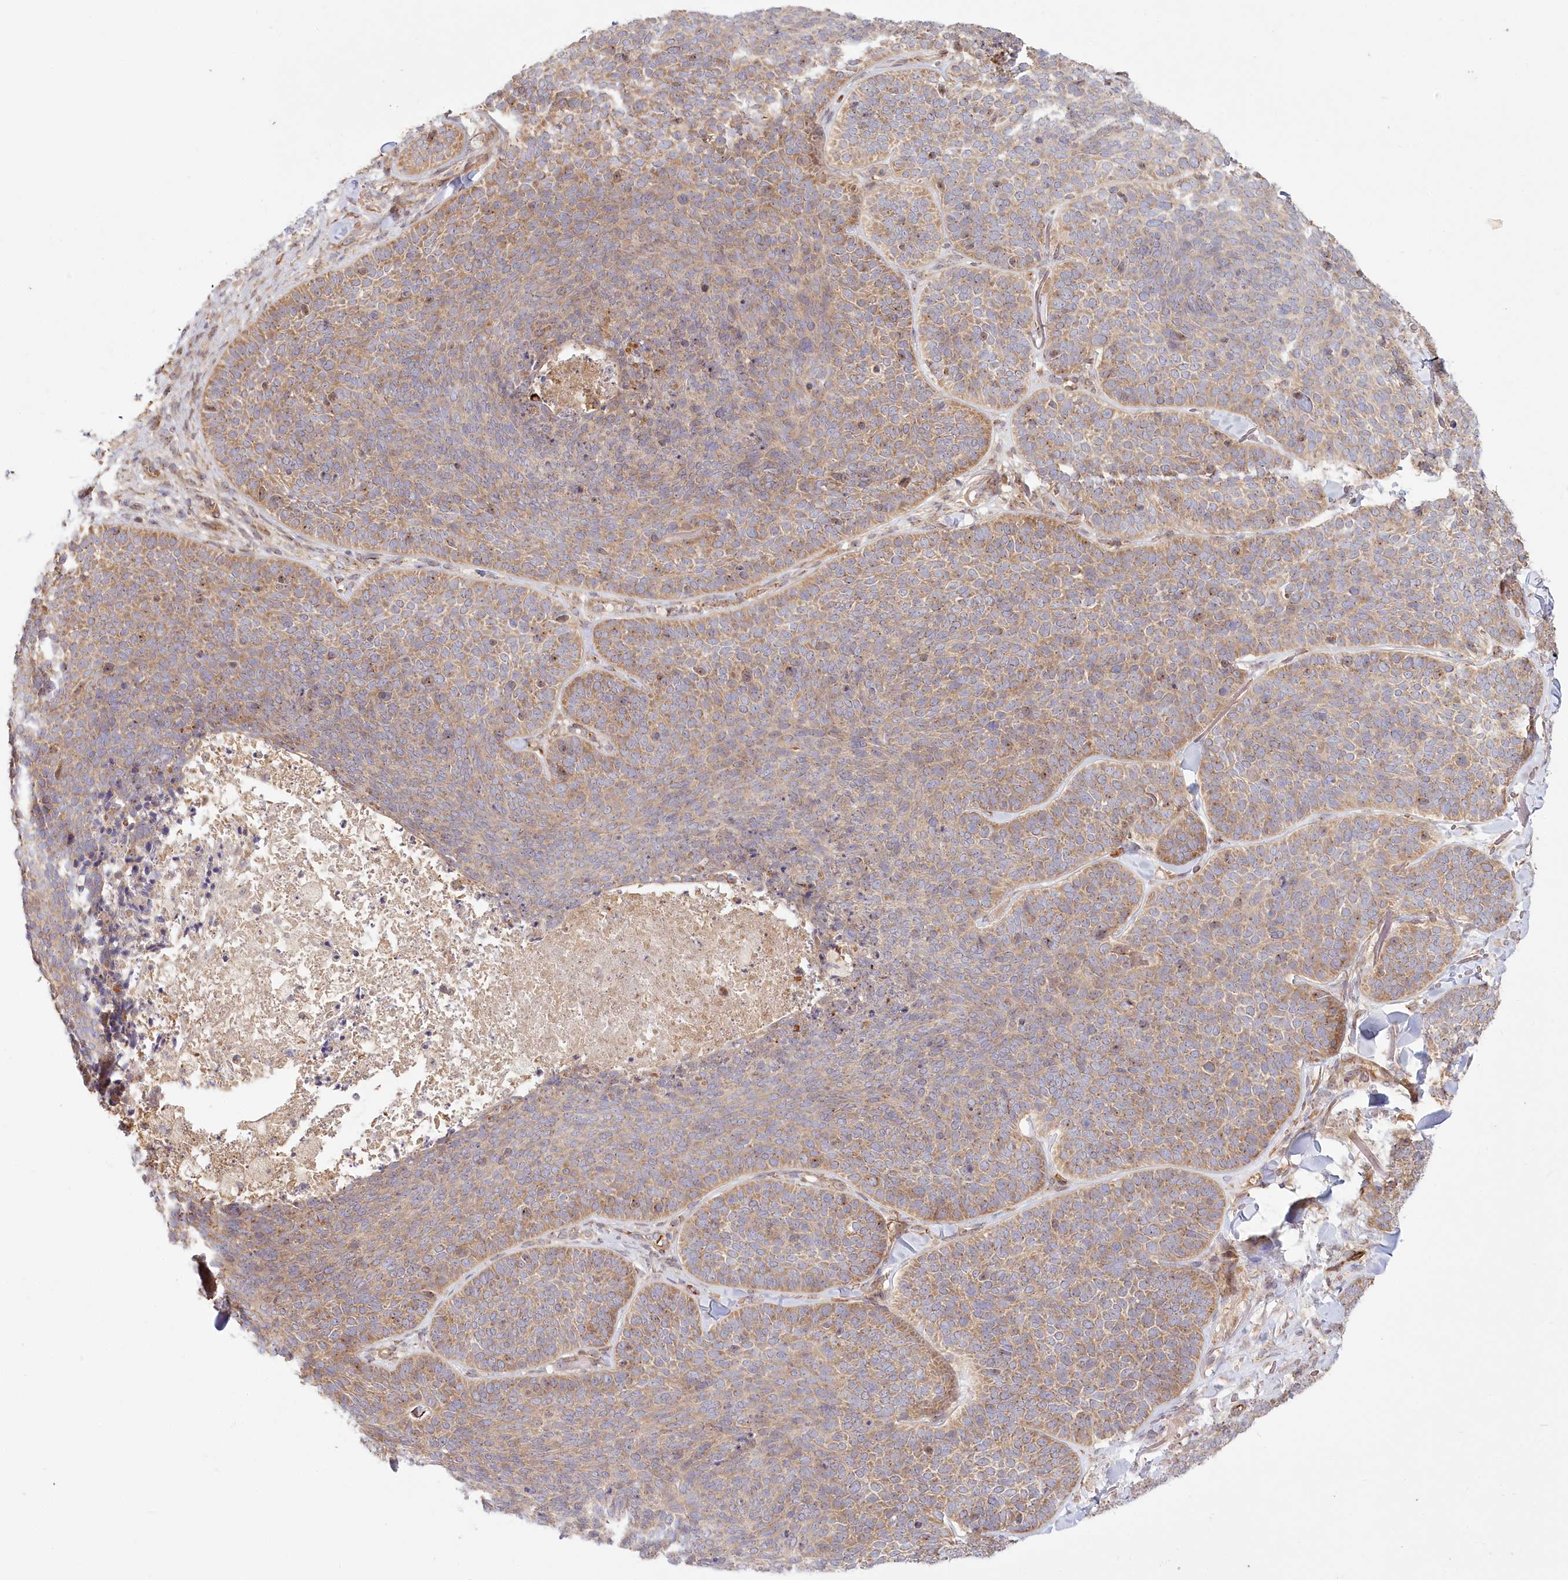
{"staining": {"intensity": "weak", "quantity": ">75%", "location": "cytoplasmic/membranous"}, "tissue": "skin cancer", "cell_type": "Tumor cells", "image_type": "cancer", "snomed": [{"axis": "morphology", "description": "Basal cell carcinoma"}, {"axis": "topography", "description": "Skin"}], "caption": "Skin basal cell carcinoma was stained to show a protein in brown. There is low levels of weak cytoplasmic/membranous staining in approximately >75% of tumor cells. Nuclei are stained in blue.", "gene": "COMMD3", "patient": {"sex": "male", "age": 85}}